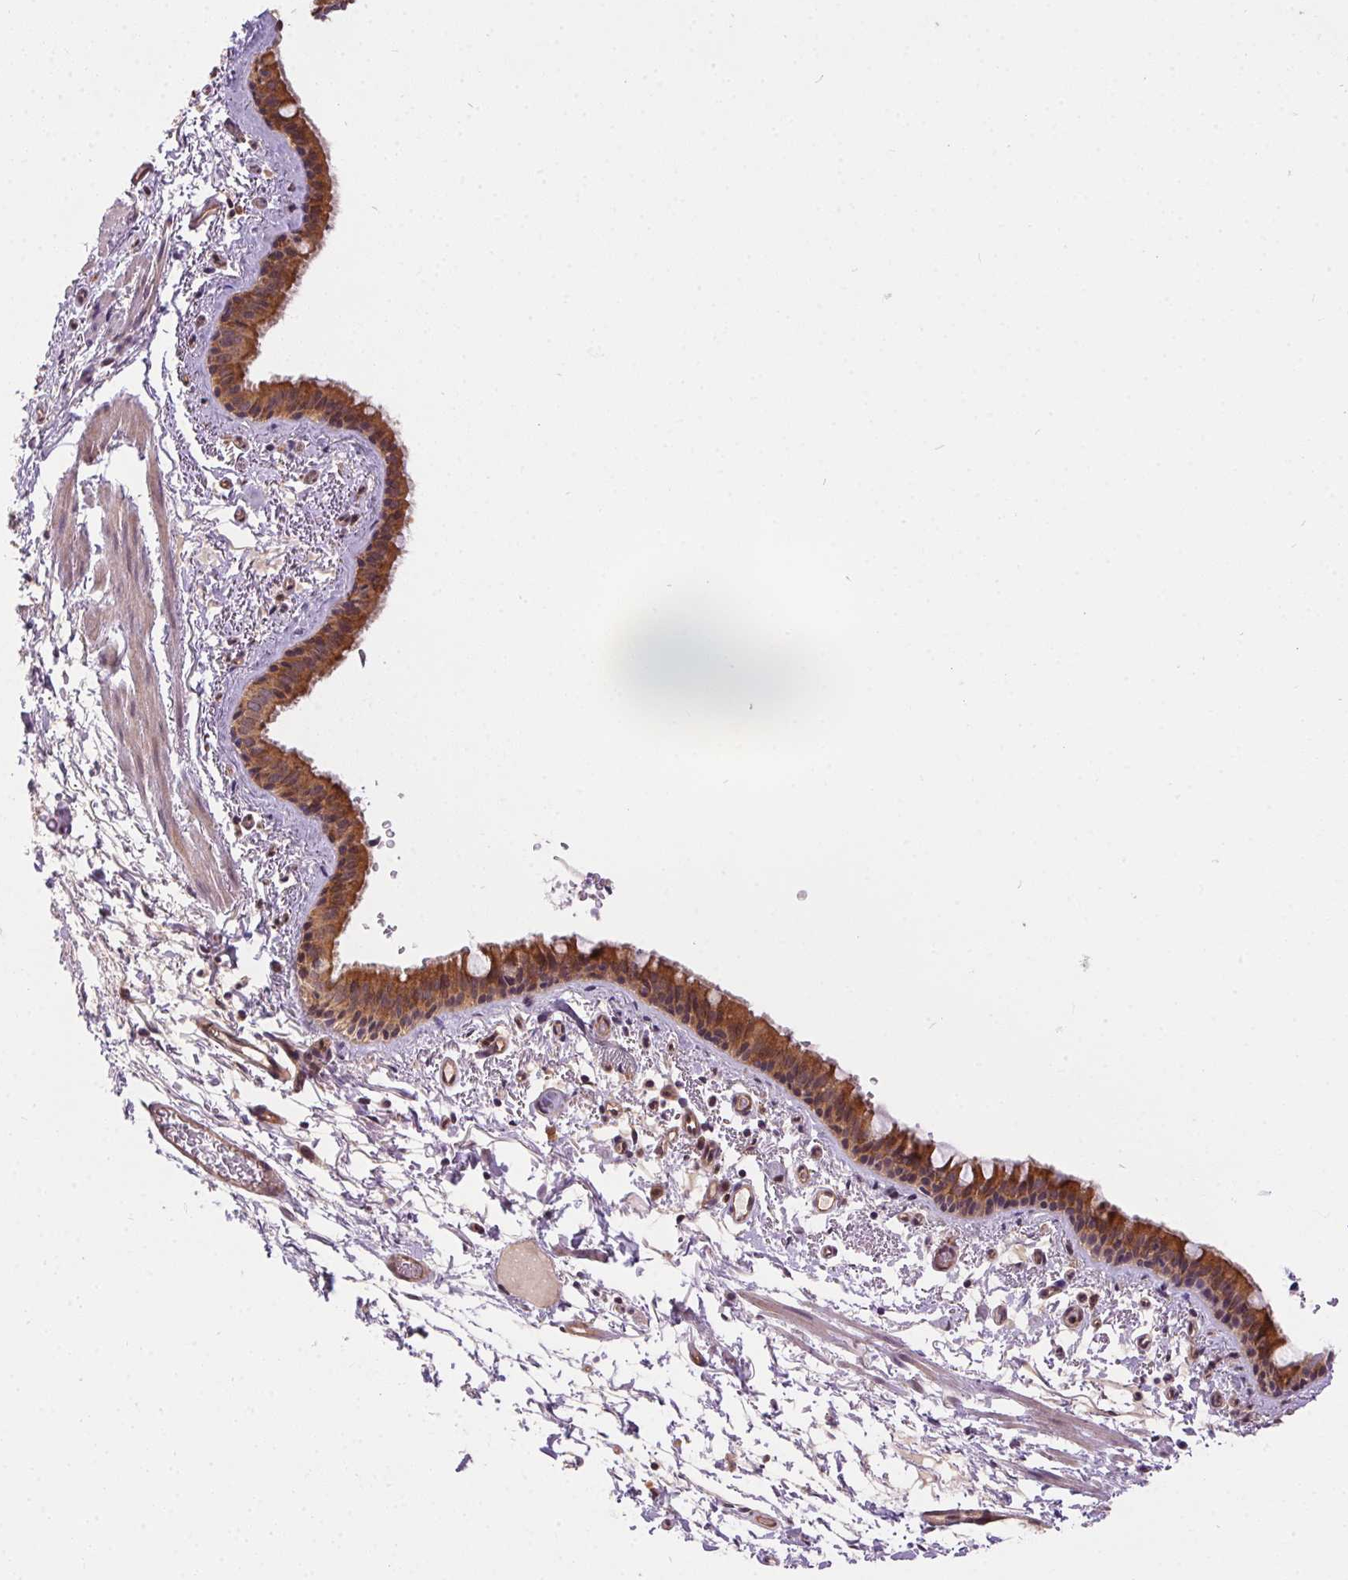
{"staining": {"intensity": "moderate", "quantity": ">75%", "location": "cytoplasmic/membranous,nuclear"}, "tissue": "bronchus", "cell_type": "Respiratory epithelial cells", "image_type": "normal", "snomed": [{"axis": "morphology", "description": "Normal tissue, NOS"}, {"axis": "topography", "description": "Bronchus"}], "caption": "High-power microscopy captured an immunohistochemistry (IHC) micrograph of benign bronchus, revealing moderate cytoplasmic/membranous,nuclear positivity in approximately >75% of respiratory epithelial cells. (brown staining indicates protein expression, while blue staining denotes nuclei).", "gene": "NUDT16", "patient": {"sex": "female", "age": 61}}